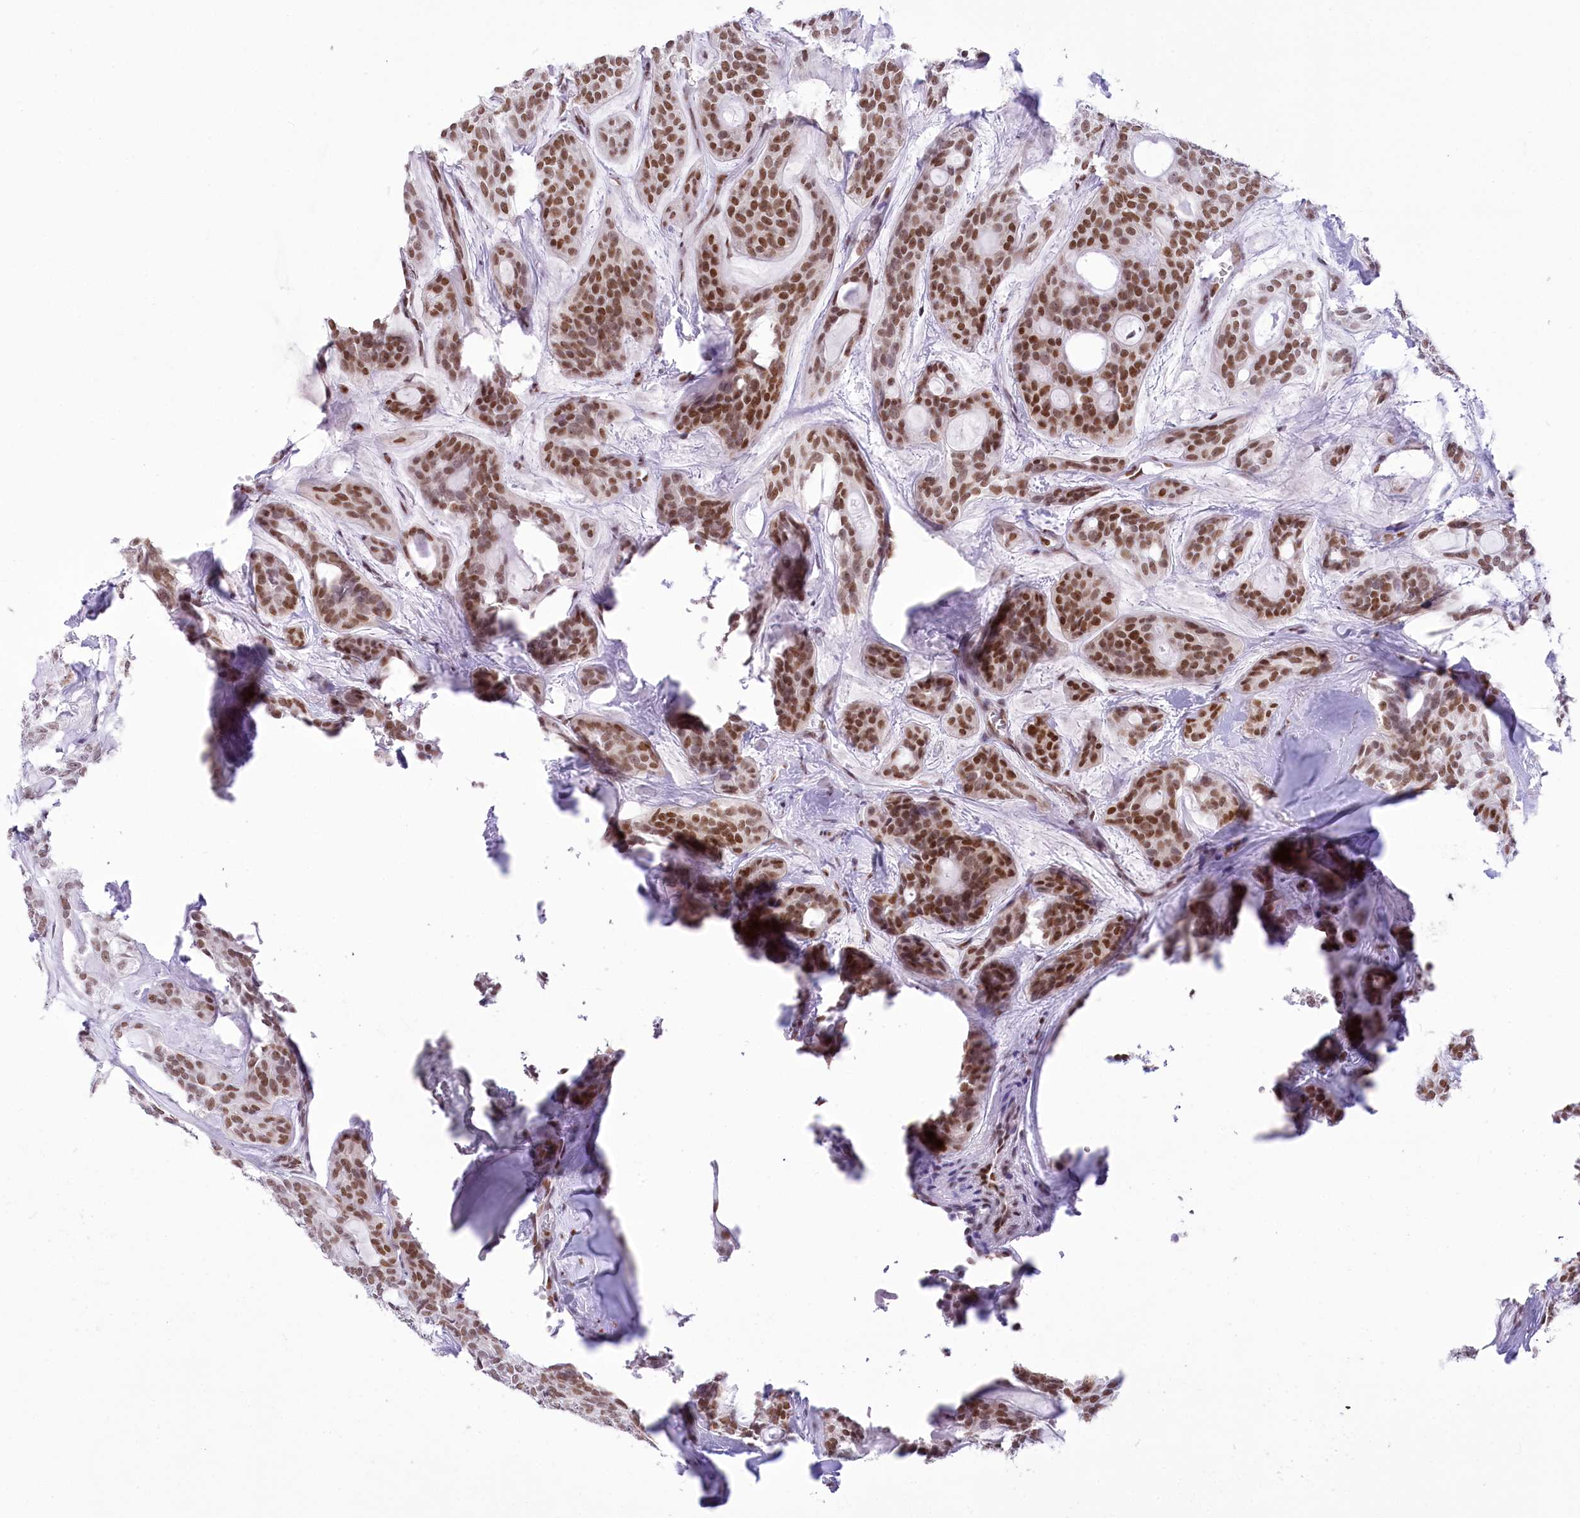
{"staining": {"intensity": "moderate", "quantity": ">75%", "location": "nuclear"}, "tissue": "head and neck cancer", "cell_type": "Tumor cells", "image_type": "cancer", "snomed": [{"axis": "morphology", "description": "Adenocarcinoma, NOS"}, {"axis": "topography", "description": "Head-Neck"}], "caption": "This image demonstrates adenocarcinoma (head and neck) stained with IHC to label a protein in brown. The nuclear of tumor cells show moderate positivity for the protein. Nuclei are counter-stained blue.", "gene": "HNRNPA0", "patient": {"sex": "male", "age": 66}}